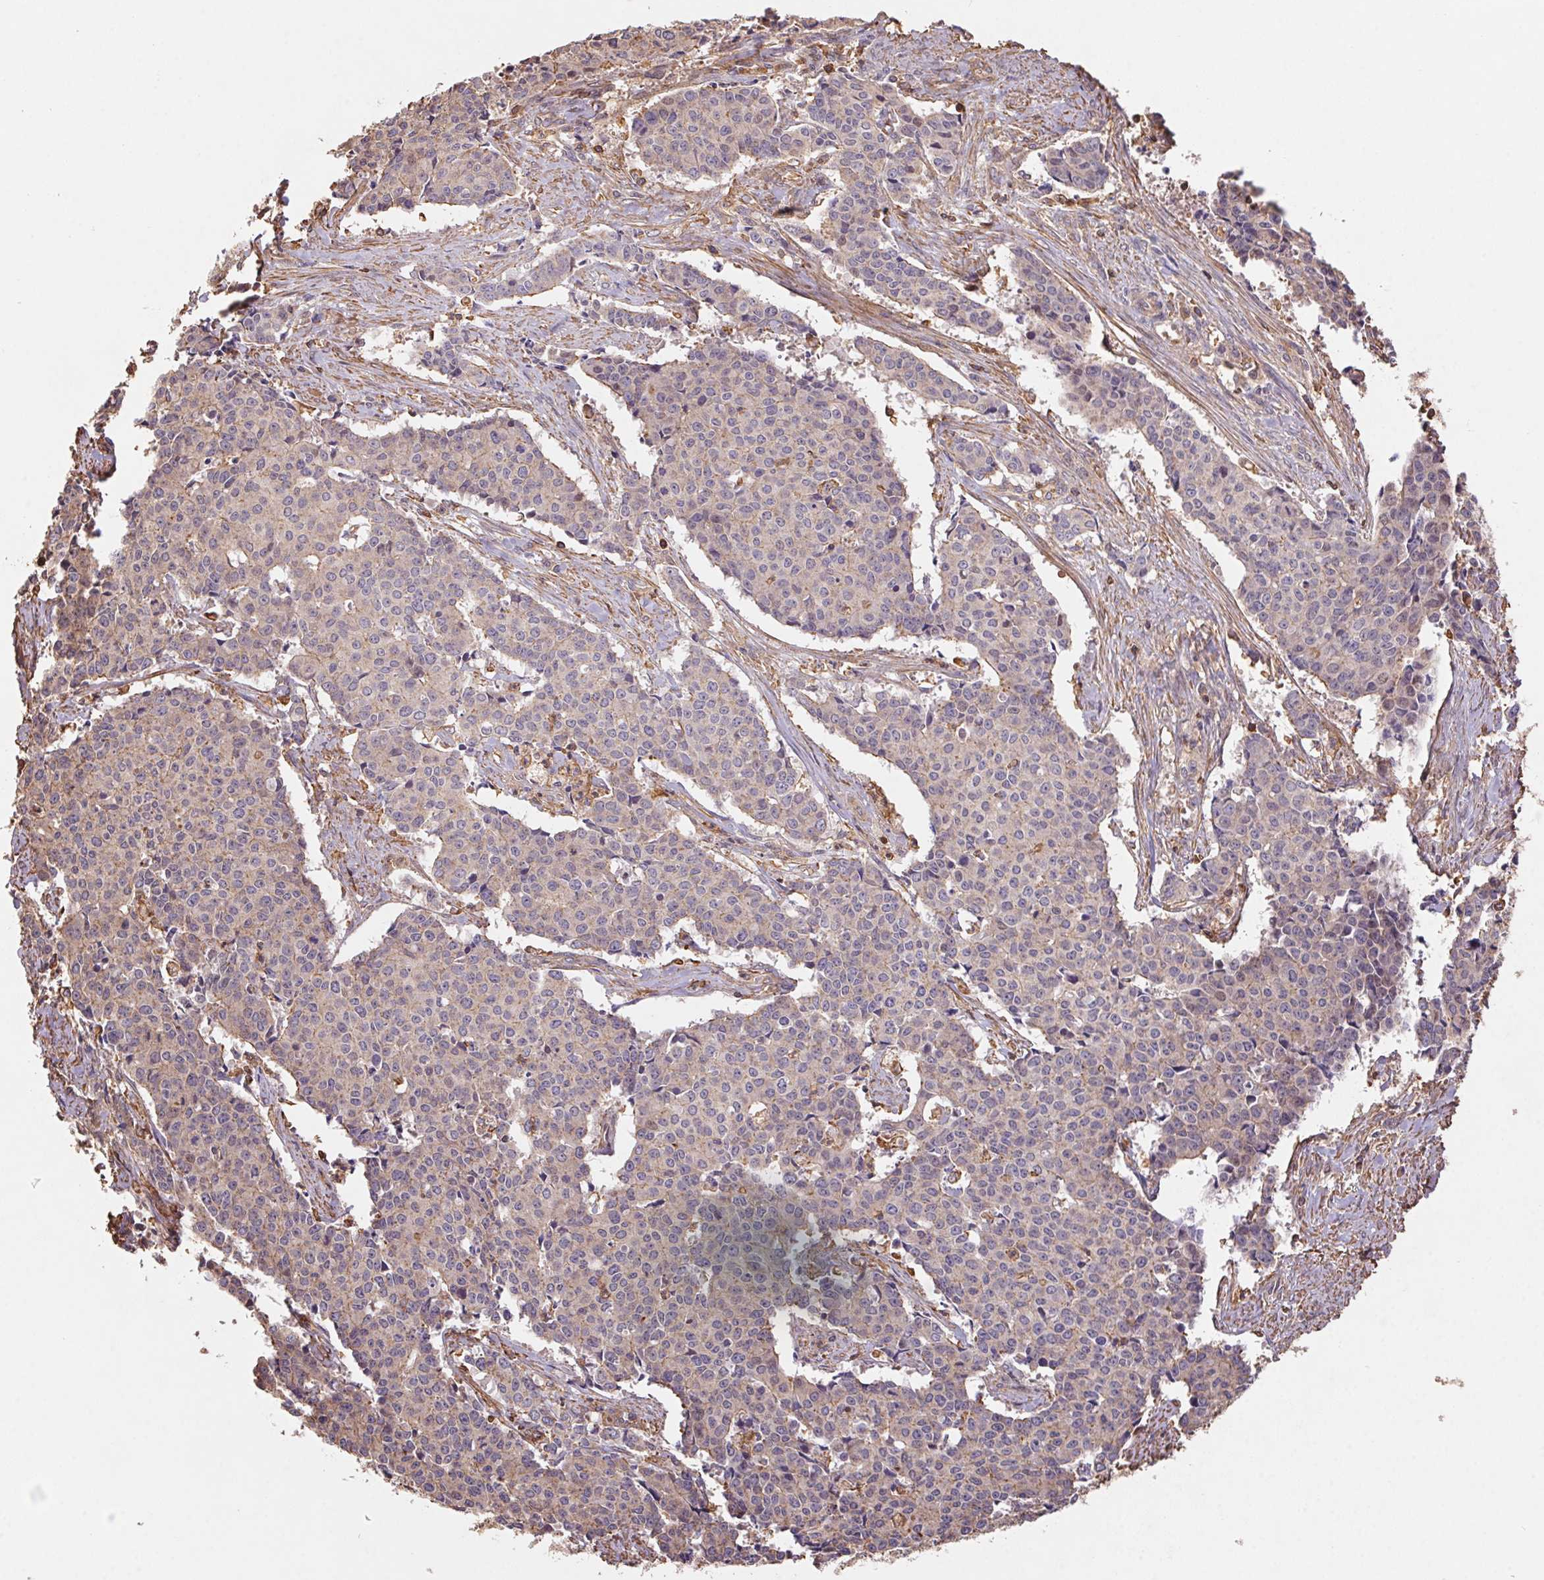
{"staining": {"intensity": "negative", "quantity": "none", "location": "none"}, "tissue": "cervical cancer", "cell_type": "Tumor cells", "image_type": "cancer", "snomed": [{"axis": "morphology", "description": "Squamous cell carcinoma, NOS"}, {"axis": "topography", "description": "Cervix"}], "caption": "Cervical cancer (squamous cell carcinoma) was stained to show a protein in brown. There is no significant expression in tumor cells. Nuclei are stained in blue.", "gene": "ATG10", "patient": {"sex": "female", "age": 28}}